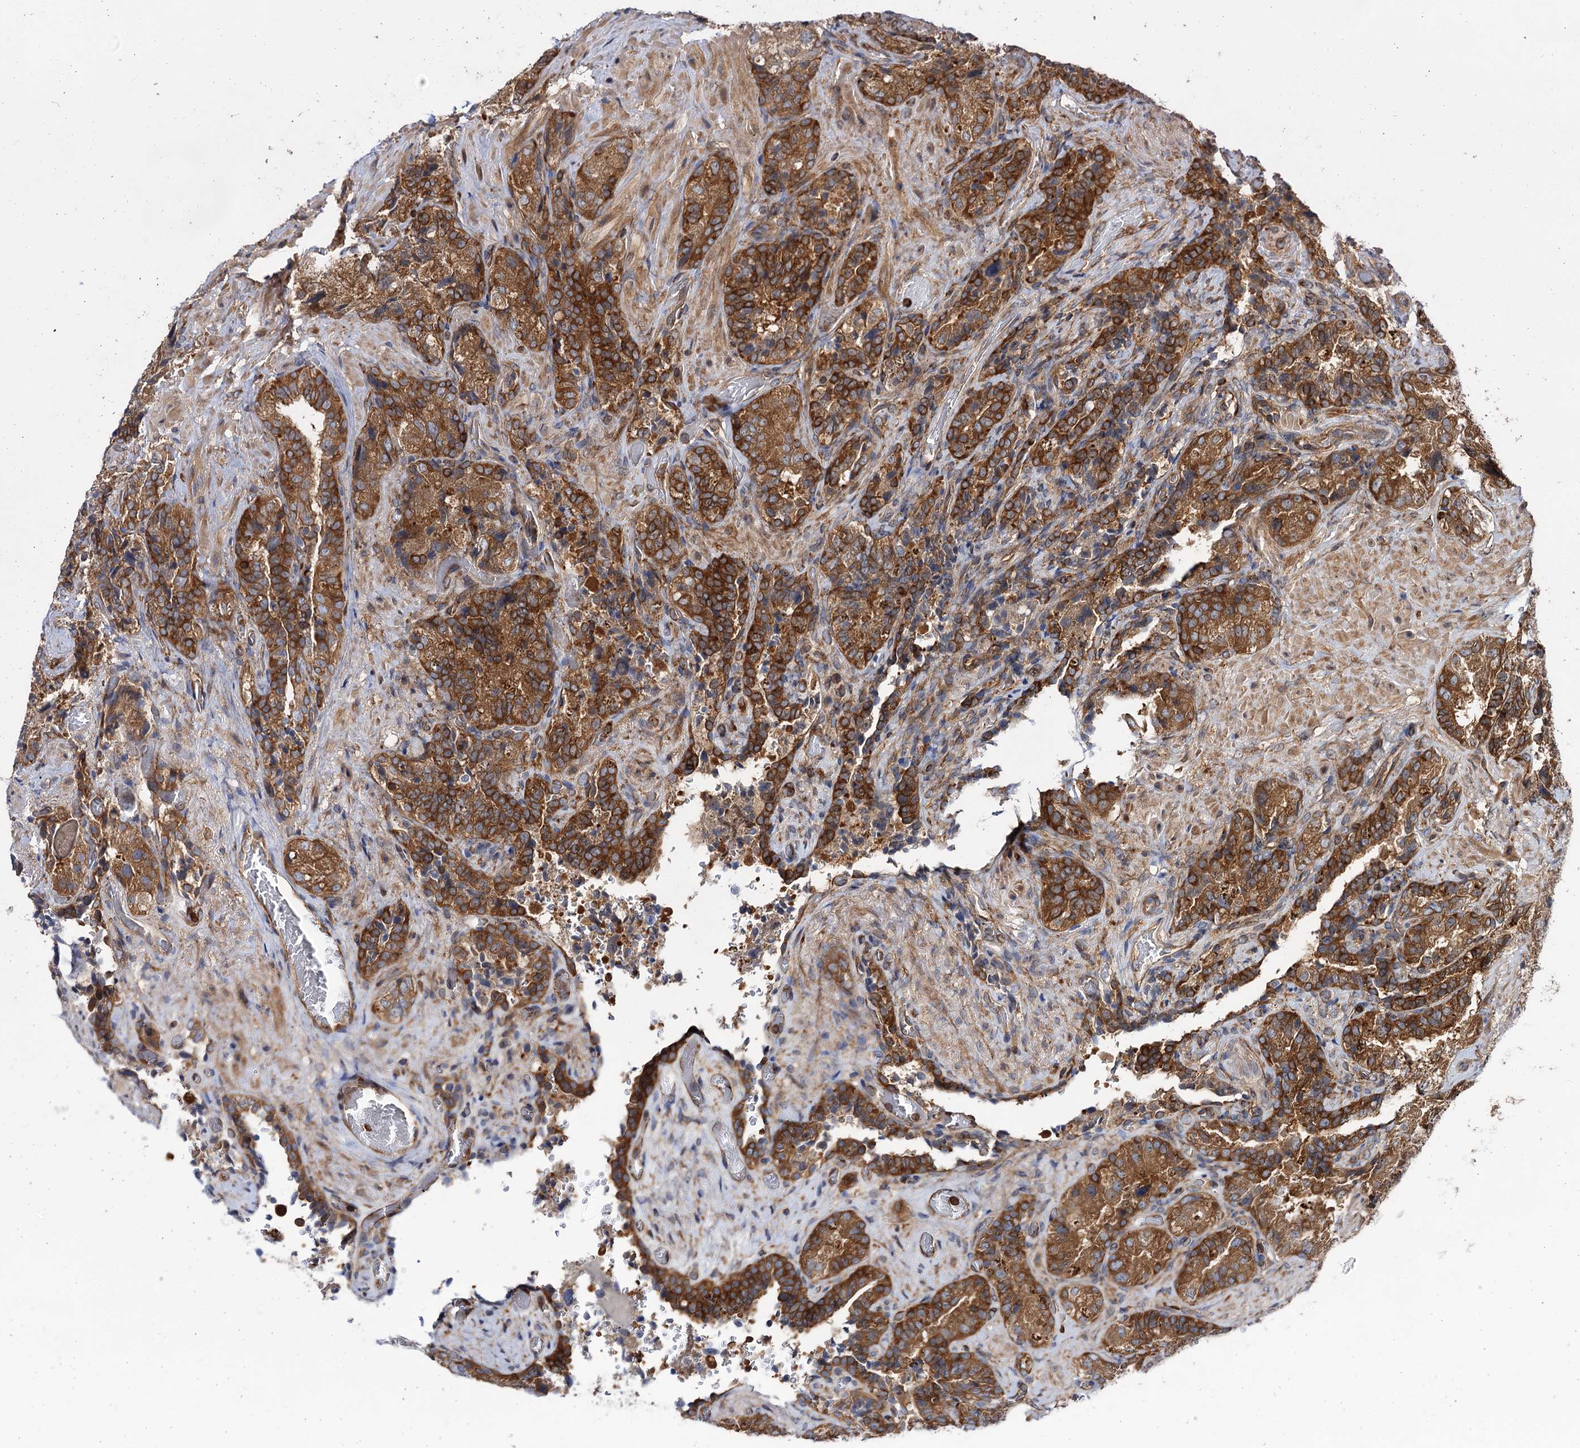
{"staining": {"intensity": "strong", "quantity": ">75%", "location": "cytoplasmic/membranous"}, "tissue": "seminal vesicle", "cell_type": "Glandular cells", "image_type": "normal", "snomed": [{"axis": "morphology", "description": "Normal tissue, NOS"}, {"axis": "topography", "description": "Prostate and seminal vesicle, NOS"}, {"axis": "topography", "description": "Prostate"}, {"axis": "topography", "description": "Seminal veicle"}], "caption": "Immunohistochemistry (IHC) (DAB (3,3'-diaminobenzidine)) staining of benign human seminal vesicle demonstrates strong cytoplasmic/membranous protein positivity in approximately >75% of glandular cells. (Brightfield microscopy of DAB IHC at high magnification).", "gene": "PACS1", "patient": {"sex": "male", "age": 67}}